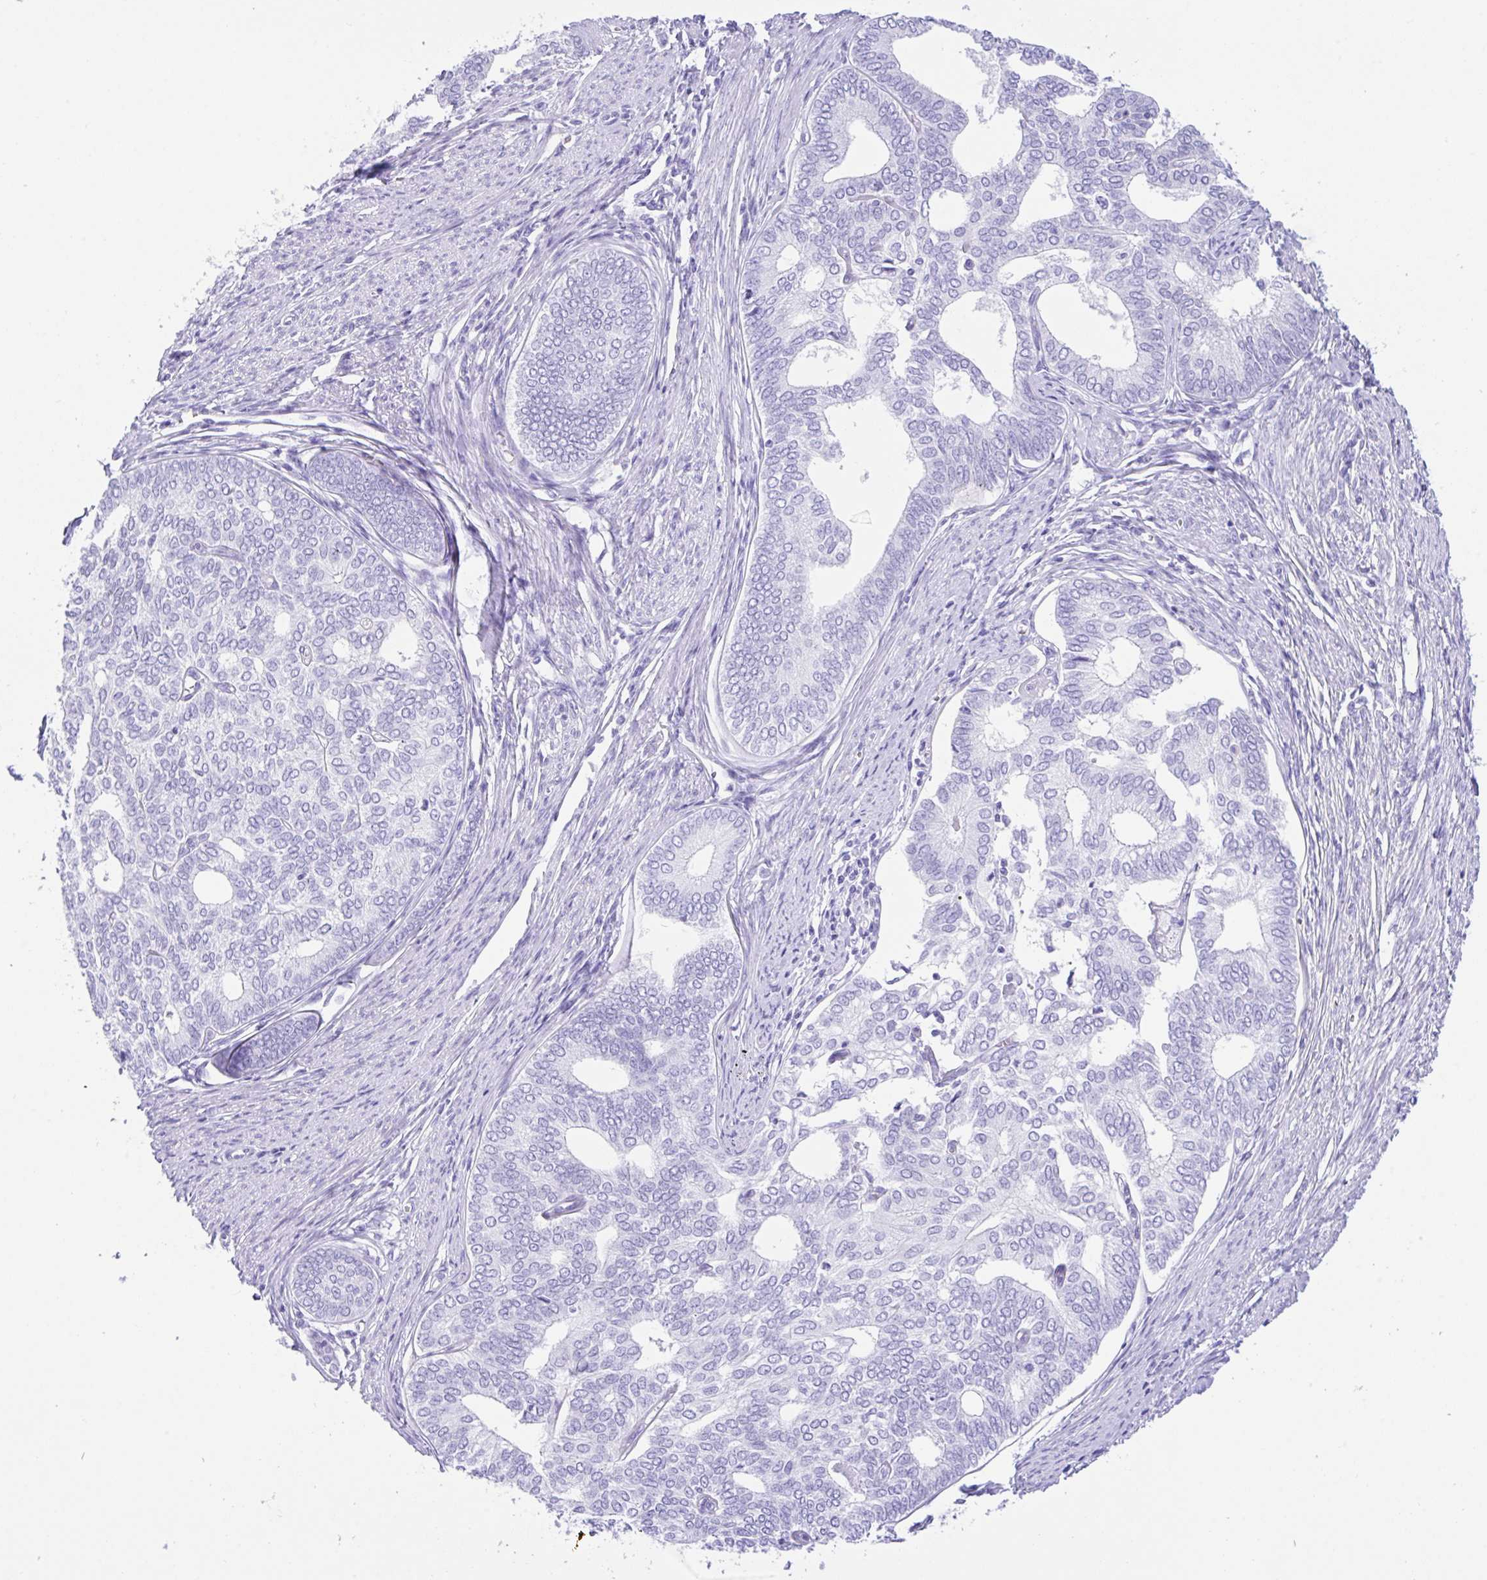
{"staining": {"intensity": "negative", "quantity": "none", "location": "none"}, "tissue": "endometrial cancer", "cell_type": "Tumor cells", "image_type": "cancer", "snomed": [{"axis": "morphology", "description": "Adenocarcinoma, NOS"}, {"axis": "topography", "description": "Endometrium"}], "caption": "A photomicrograph of adenocarcinoma (endometrial) stained for a protein demonstrates no brown staining in tumor cells.", "gene": "CPA1", "patient": {"sex": "female", "age": 75}}